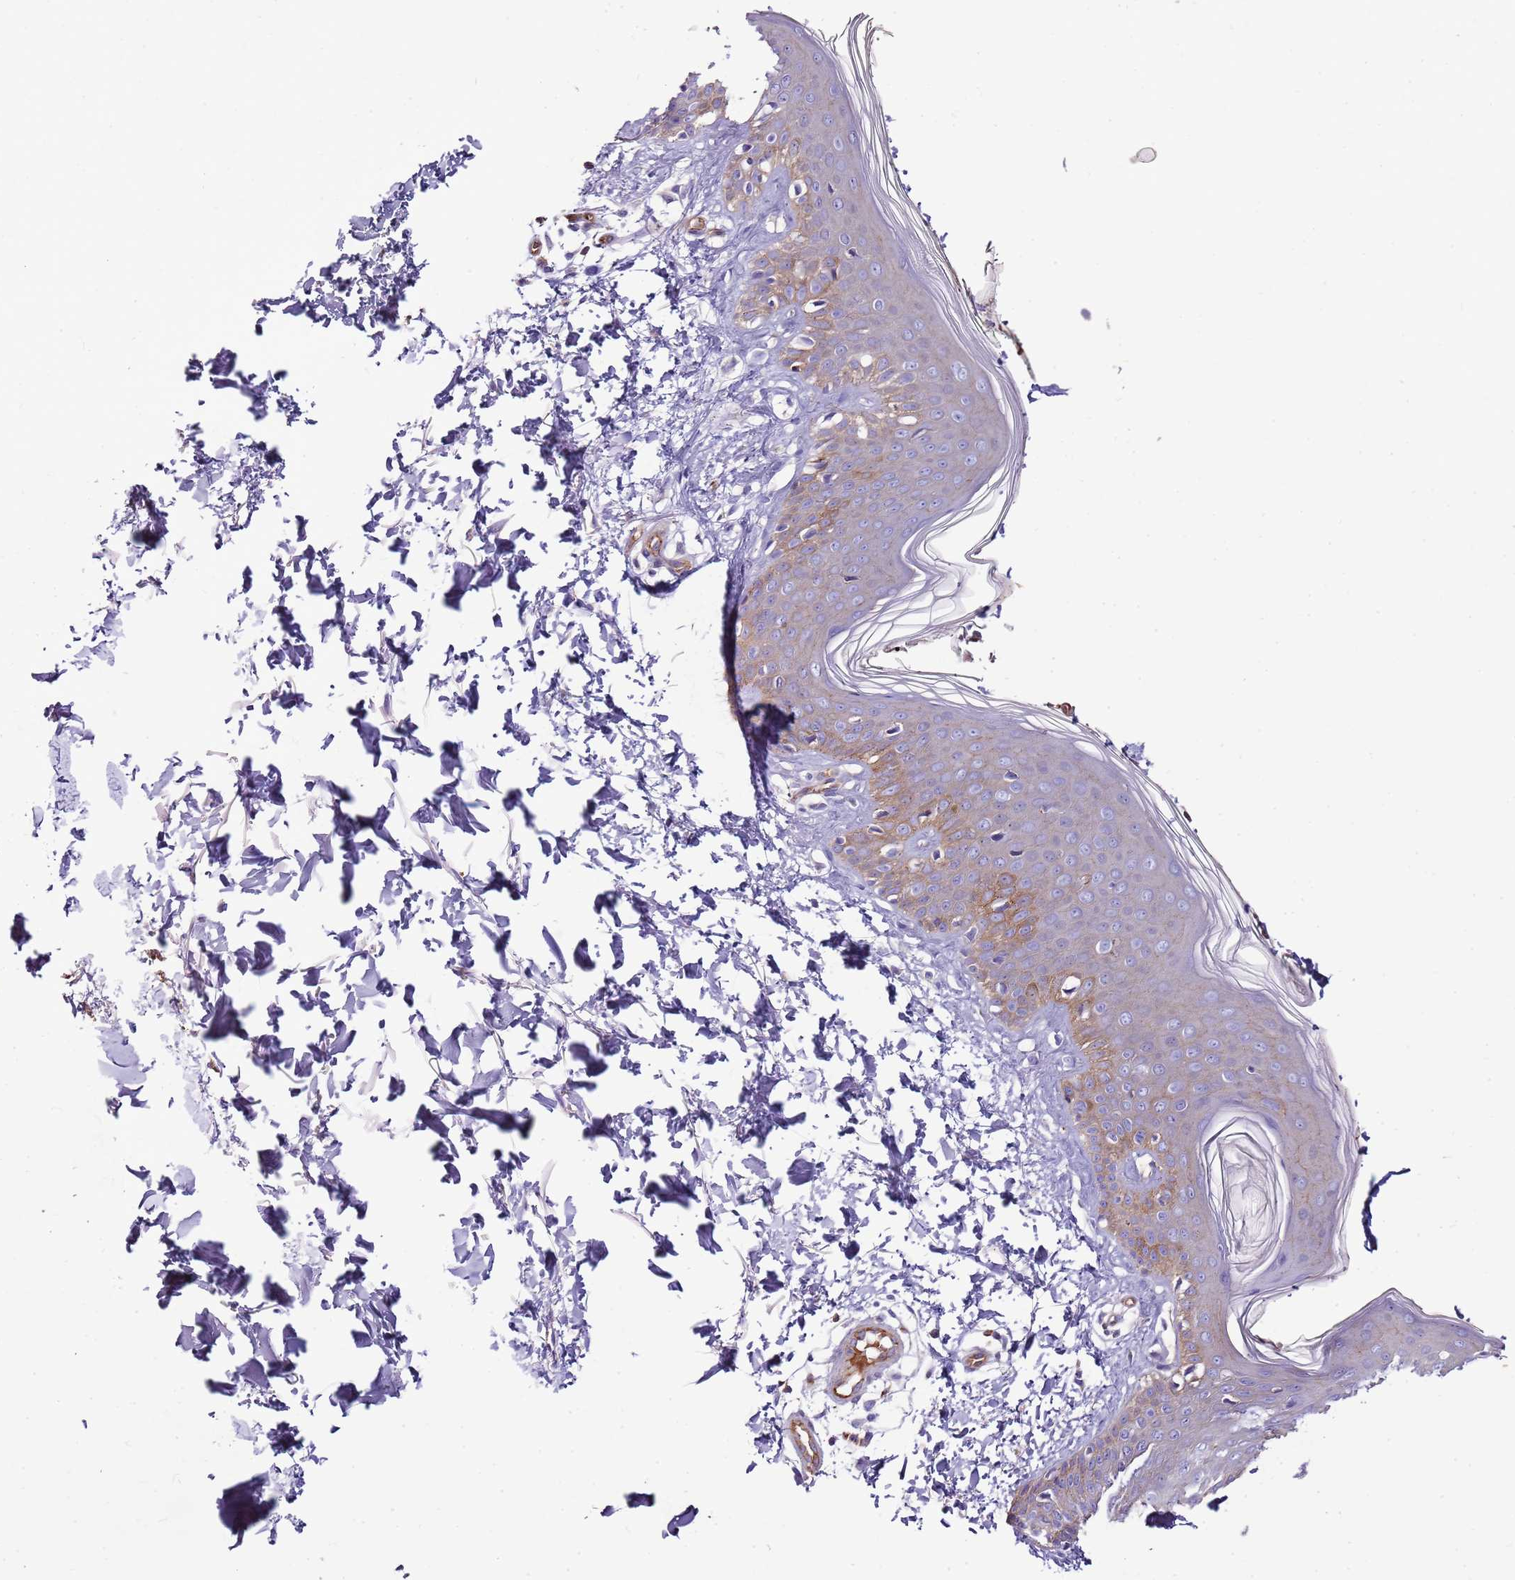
{"staining": {"intensity": "negative", "quantity": "none", "location": "none"}, "tissue": "skin", "cell_type": "Fibroblasts", "image_type": "normal", "snomed": [{"axis": "morphology", "description": "Normal tissue, NOS"}, {"axis": "topography", "description": "Skin"}], "caption": "Skin was stained to show a protein in brown. There is no significant staining in fibroblasts. (DAB immunohistochemistry visualized using brightfield microscopy, high magnification).", "gene": "GFRAL", "patient": {"sex": "male", "age": 37}}